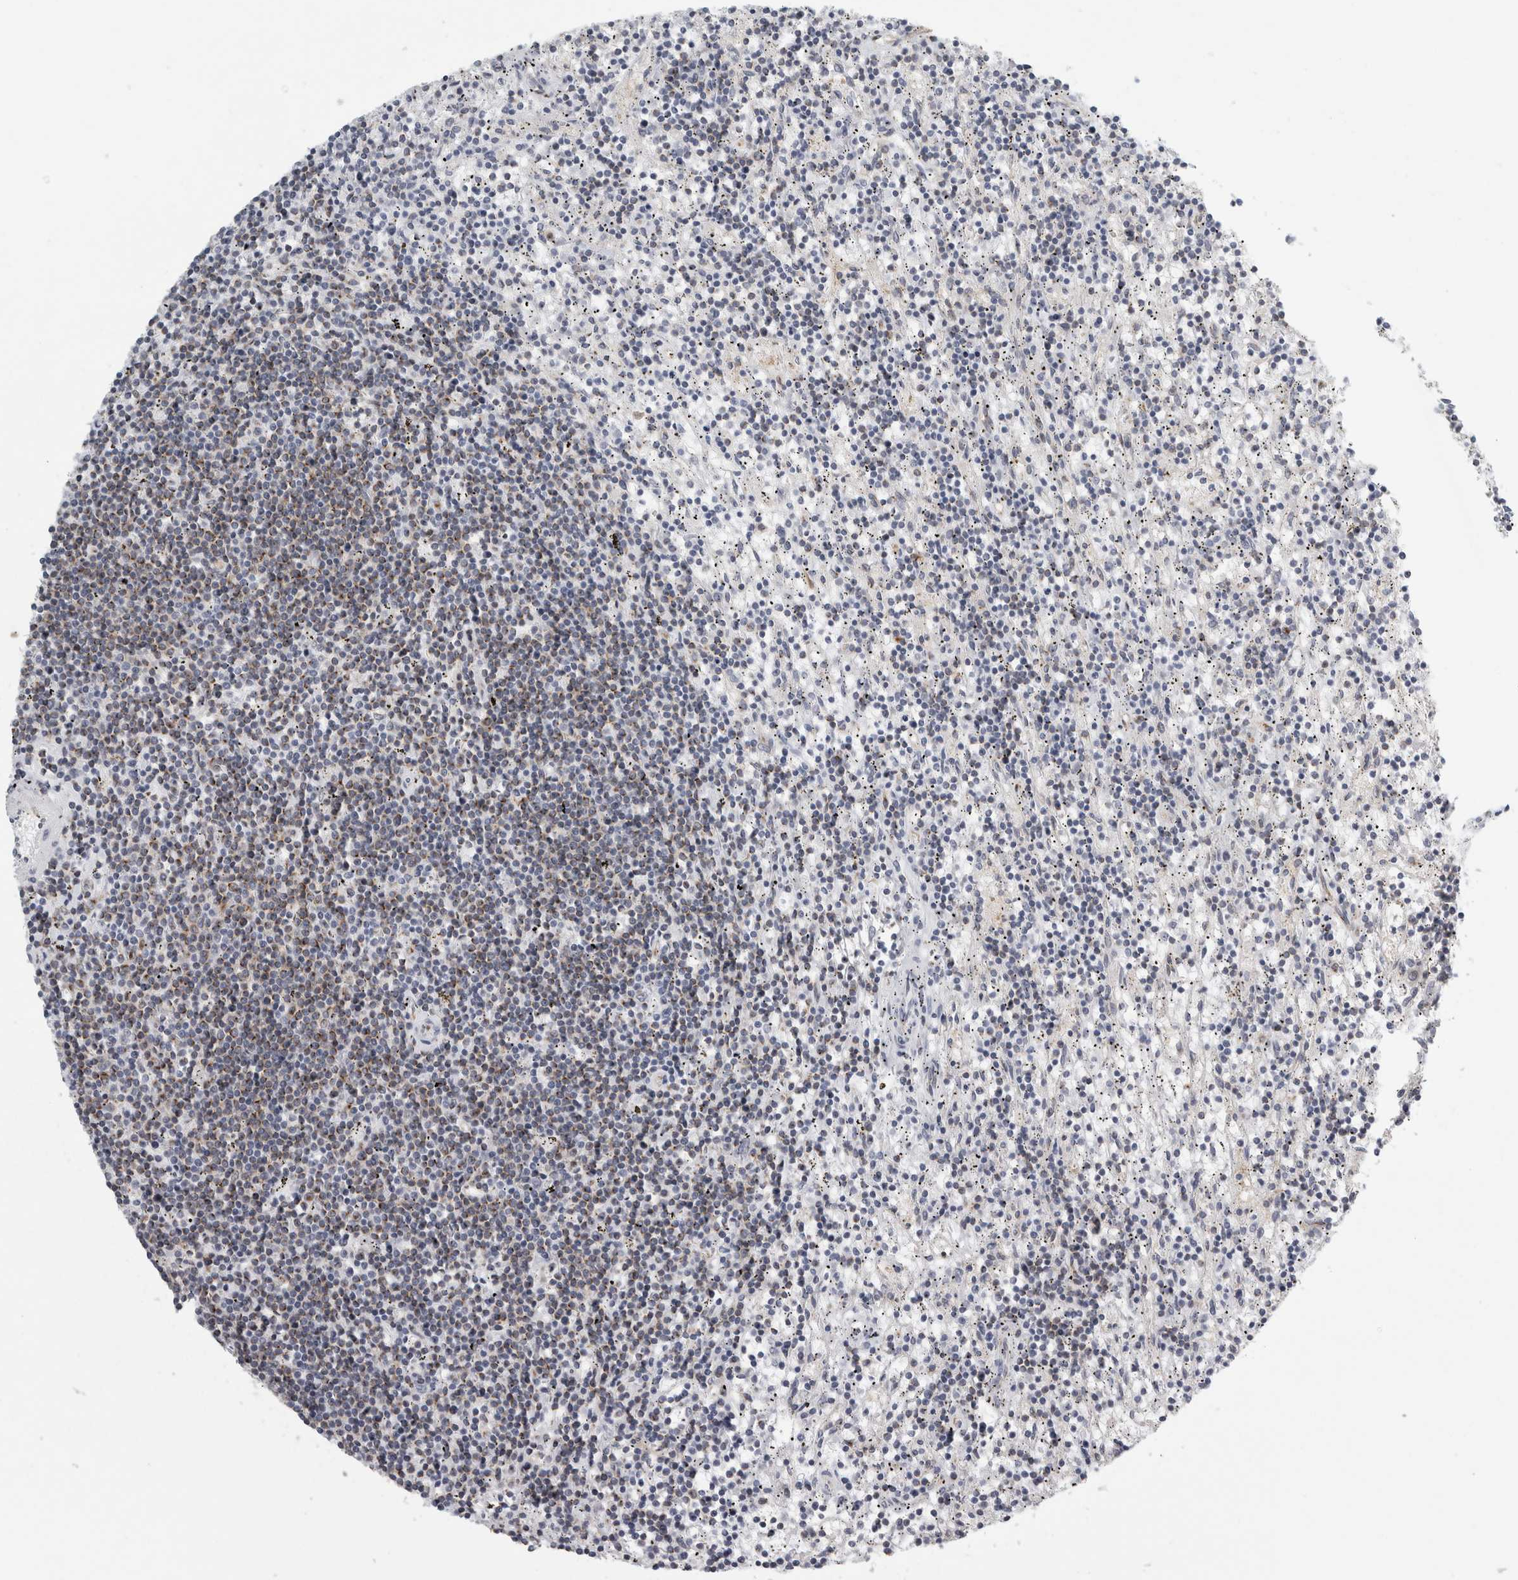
{"staining": {"intensity": "weak", "quantity": "25%-75%", "location": "cytoplasmic/membranous"}, "tissue": "lymphoma", "cell_type": "Tumor cells", "image_type": "cancer", "snomed": [{"axis": "morphology", "description": "Malignant lymphoma, non-Hodgkin's type, Low grade"}, {"axis": "topography", "description": "Spleen"}], "caption": "Protein staining of lymphoma tissue displays weak cytoplasmic/membranous expression in about 25%-75% of tumor cells. Nuclei are stained in blue.", "gene": "PEX6", "patient": {"sex": "male", "age": 76}}